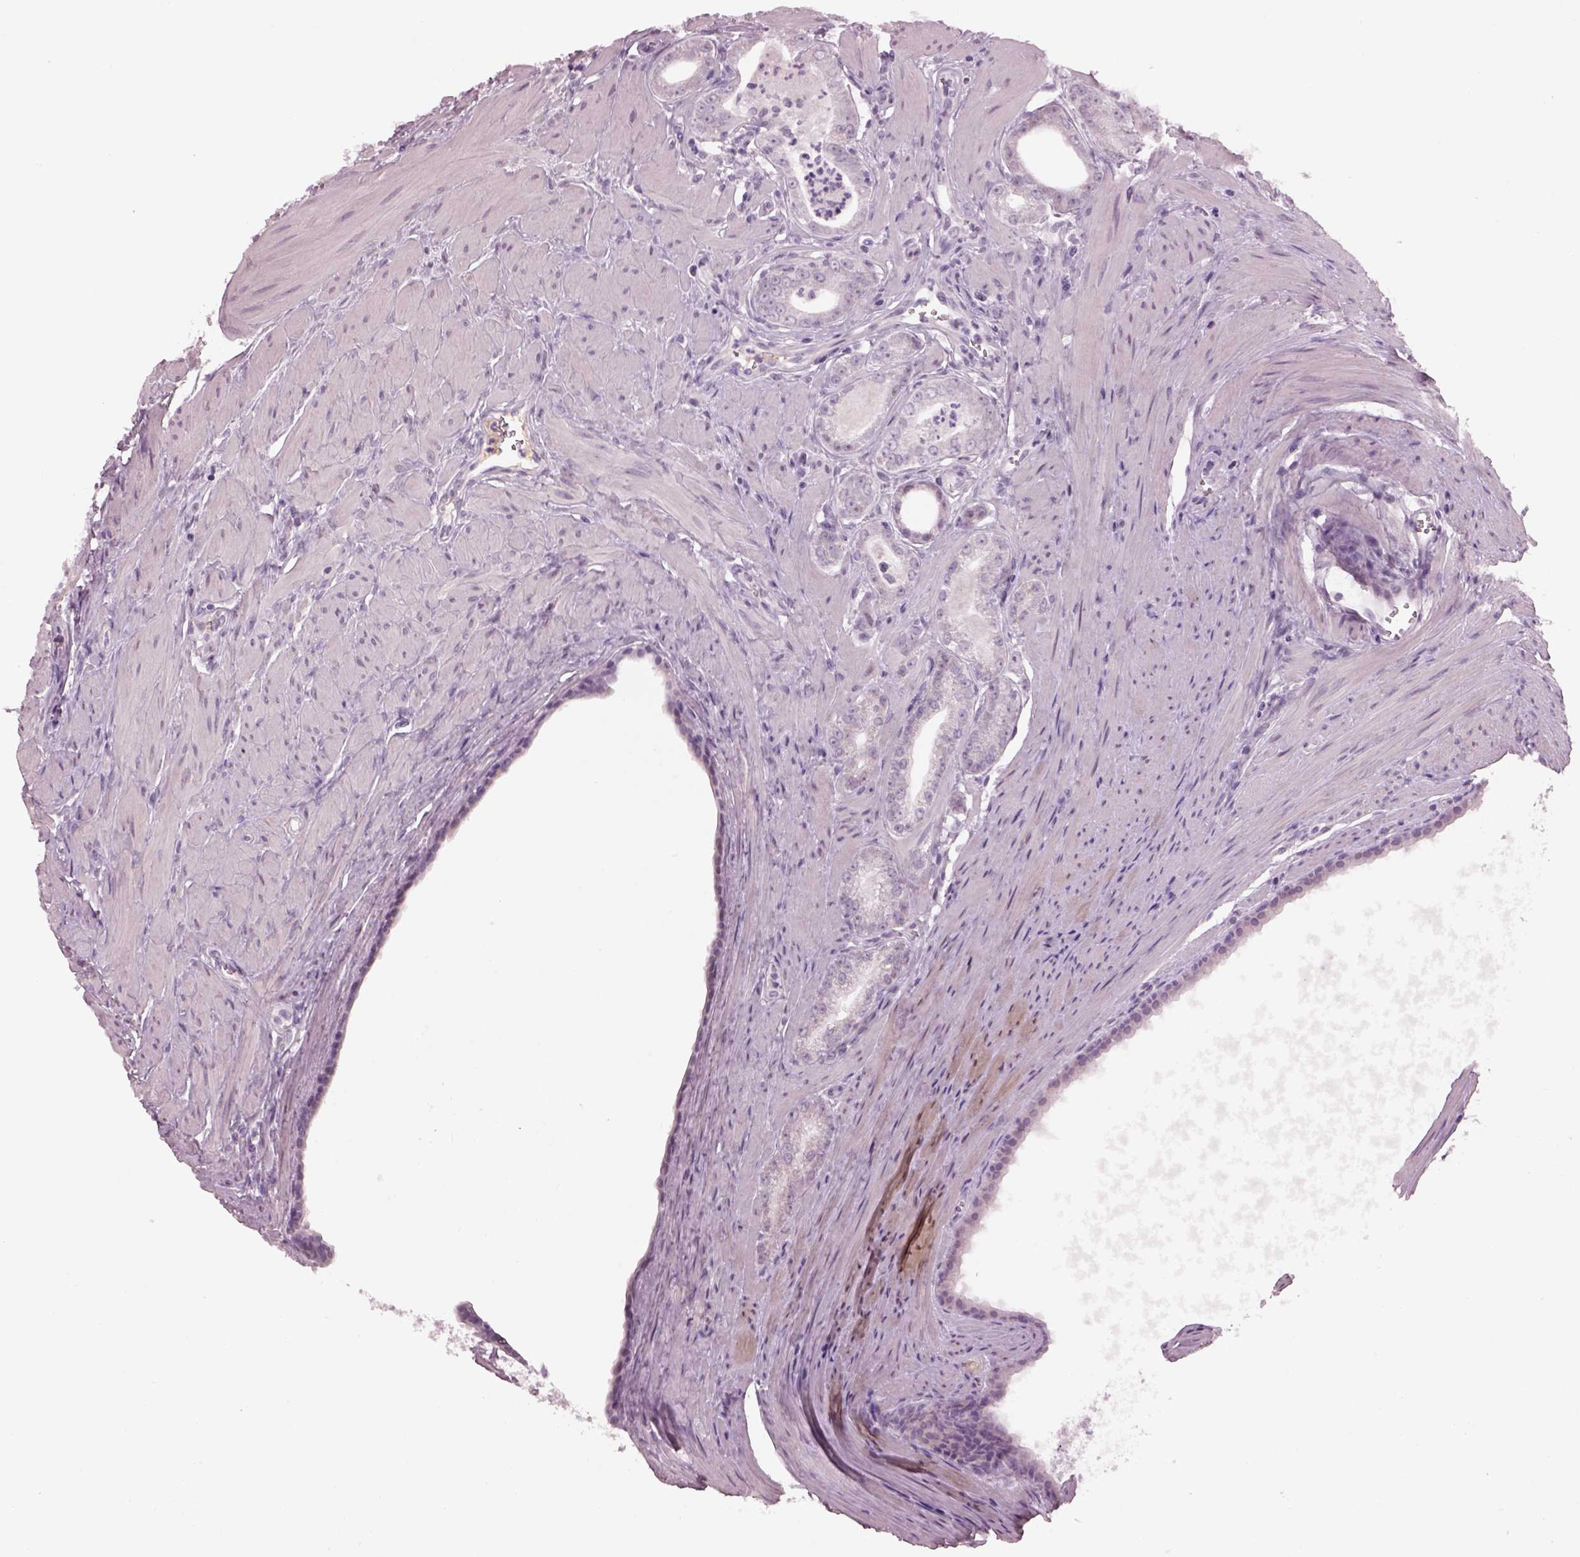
{"staining": {"intensity": "negative", "quantity": "none", "location": "none"}, "tissue": "prostate cancer", "cell_type": "Tumor cells", "image_type": "cancer", "snomed": [{"axis": "morphology", "description": "Adenocarcinoma, NOS"}, {"axis": "topography", "description": "Prostate"}], "caption": "Tumor cells are negative for brown protein staining in prostate cancer (adenocarcinoma).", "gene": "CYLC1", "patient": {"sex": "male", "age": 71}}